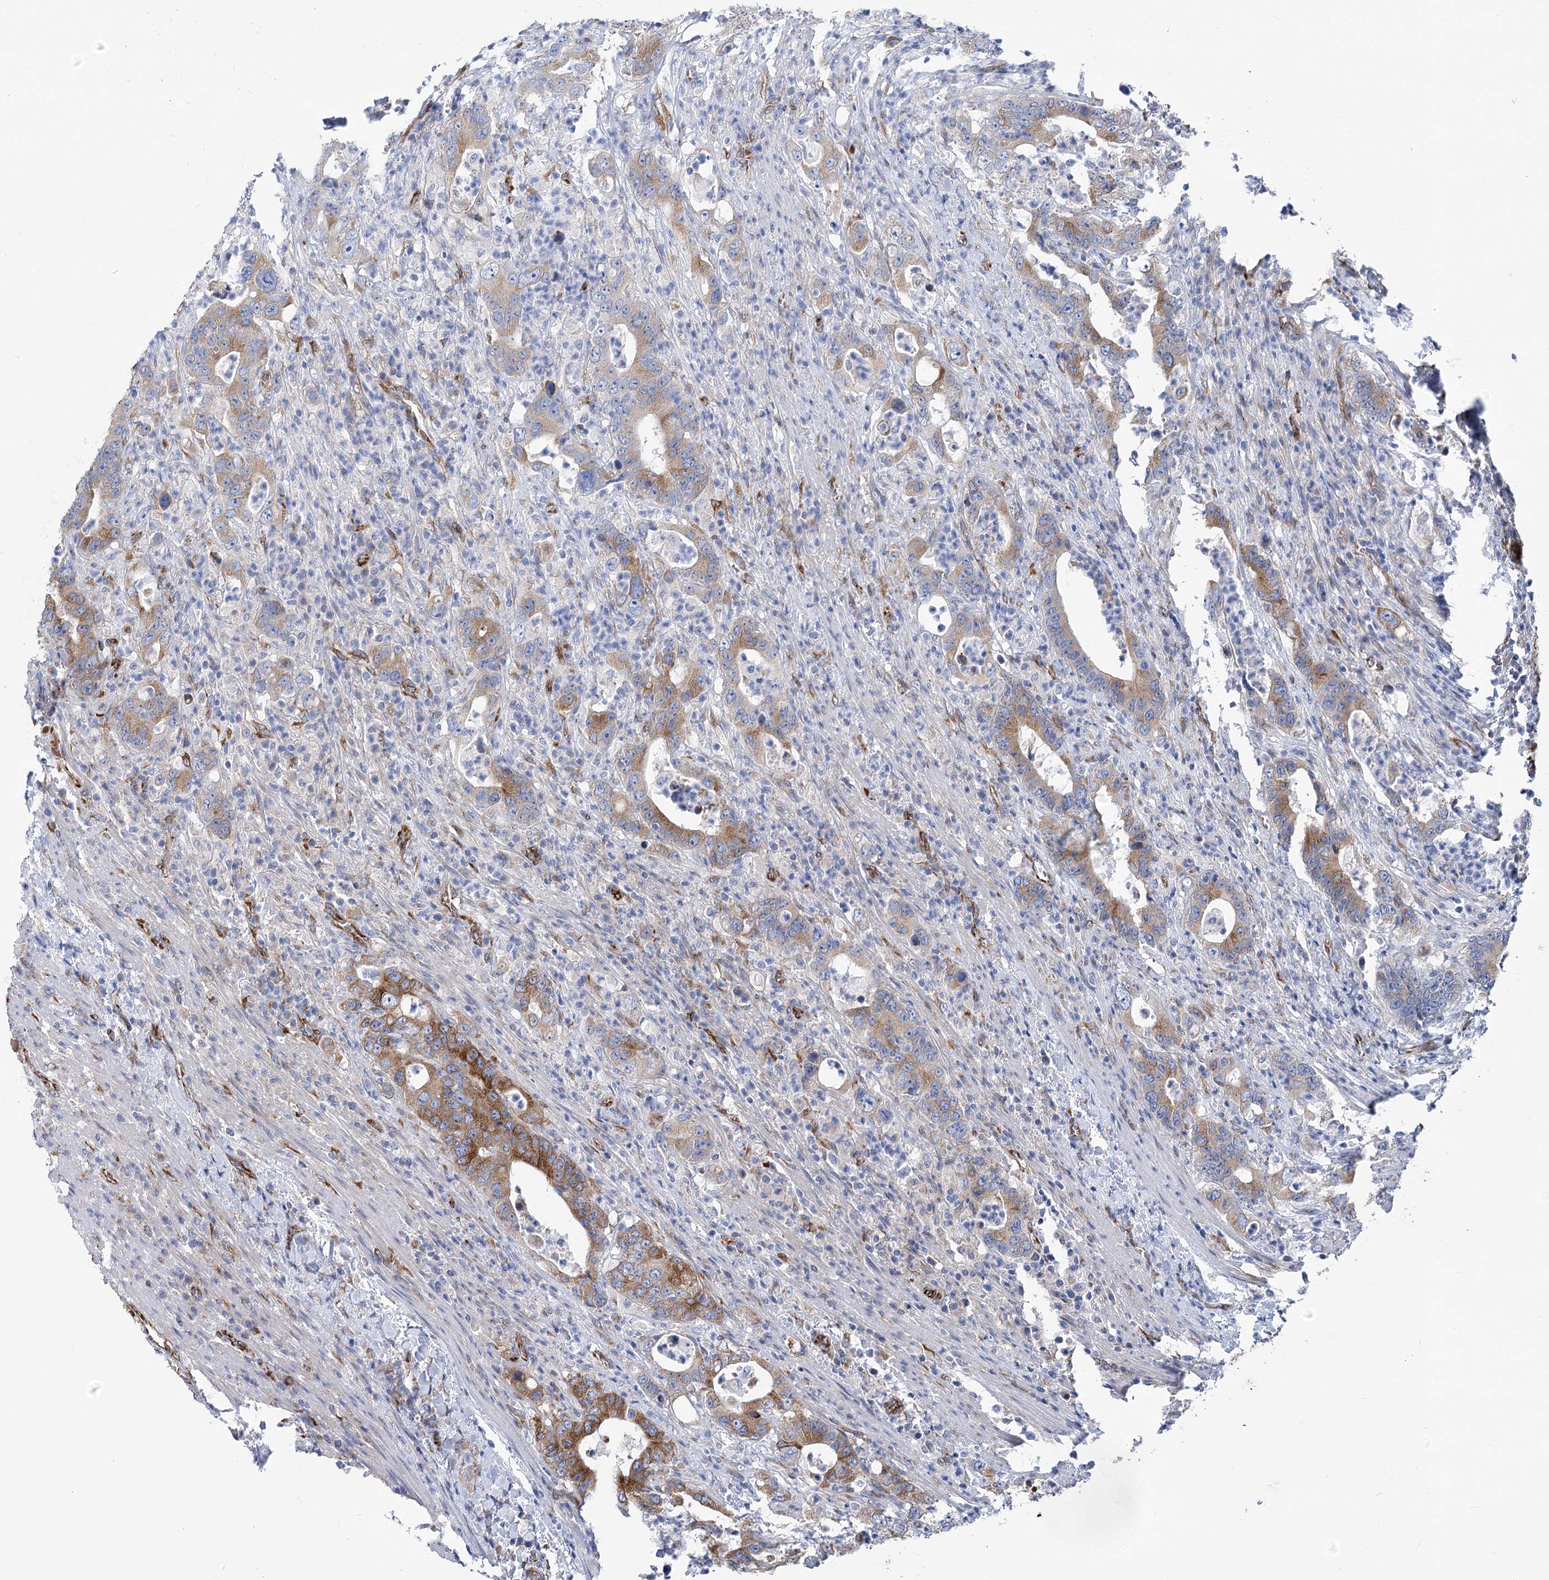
{"staining": {"intensity": "moderate", "quantity": ">75%", "location": "cytoplasmic/membranous"}, "tissue": "colorectal cancer", "cell_type": "Tumor cells", "image_type": "cancer", "snomed": [{"axis": "morphology", "description": "Adenocarcinoma, NOS"}, {"axis": "topography", "description": "Colon"}], "caption": "Colorectal cancer (adenocarcinoma) stained with DAB IHC shows medium levels of moderate cytoplasmic/membranous positivity in about >75% of tumor cells.", "gene": "YTHDC2", "patient": {"sex": "female", "age": 75}}